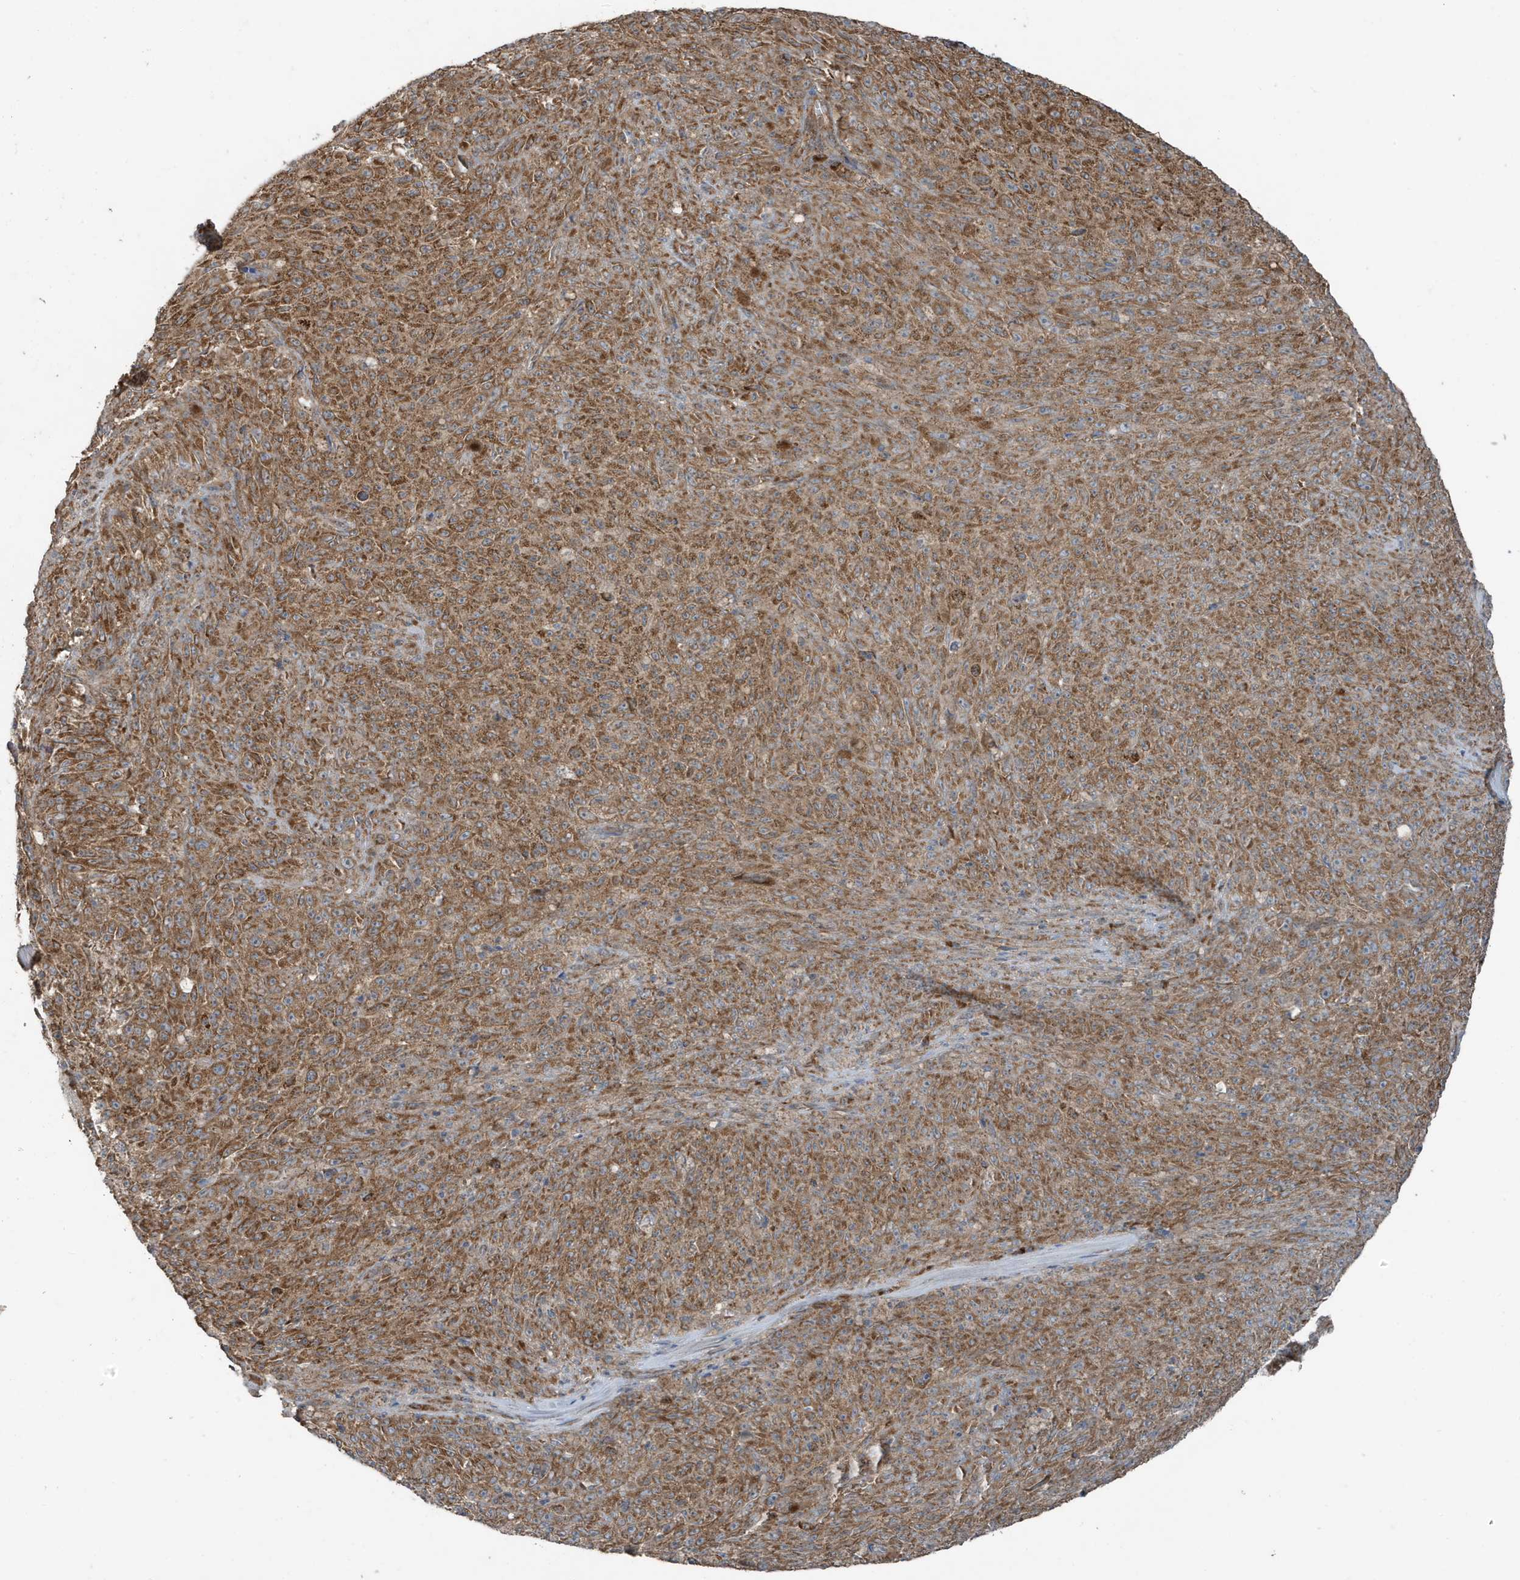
{"staining": {"intensity": "moderate", "quantity": ">75%", "location": "cytoplasmic/membranous"}, "tissue": "melanoma", "cell_type": "Tumor cells", "image_type": "cancer", "snomed": [{"axis": "morphology", "description": "Malignant melanoma, NOS"}, {"axis": "topography", "description": "Skin"}], "caption": "Immunohistochemical staining of human melanoma displays moderate cytoplasmic/membranous protein expression in about >75% of tumor cells.", "gene": "GOLGA4", "patient": {"sex": "female", "age": 82}}